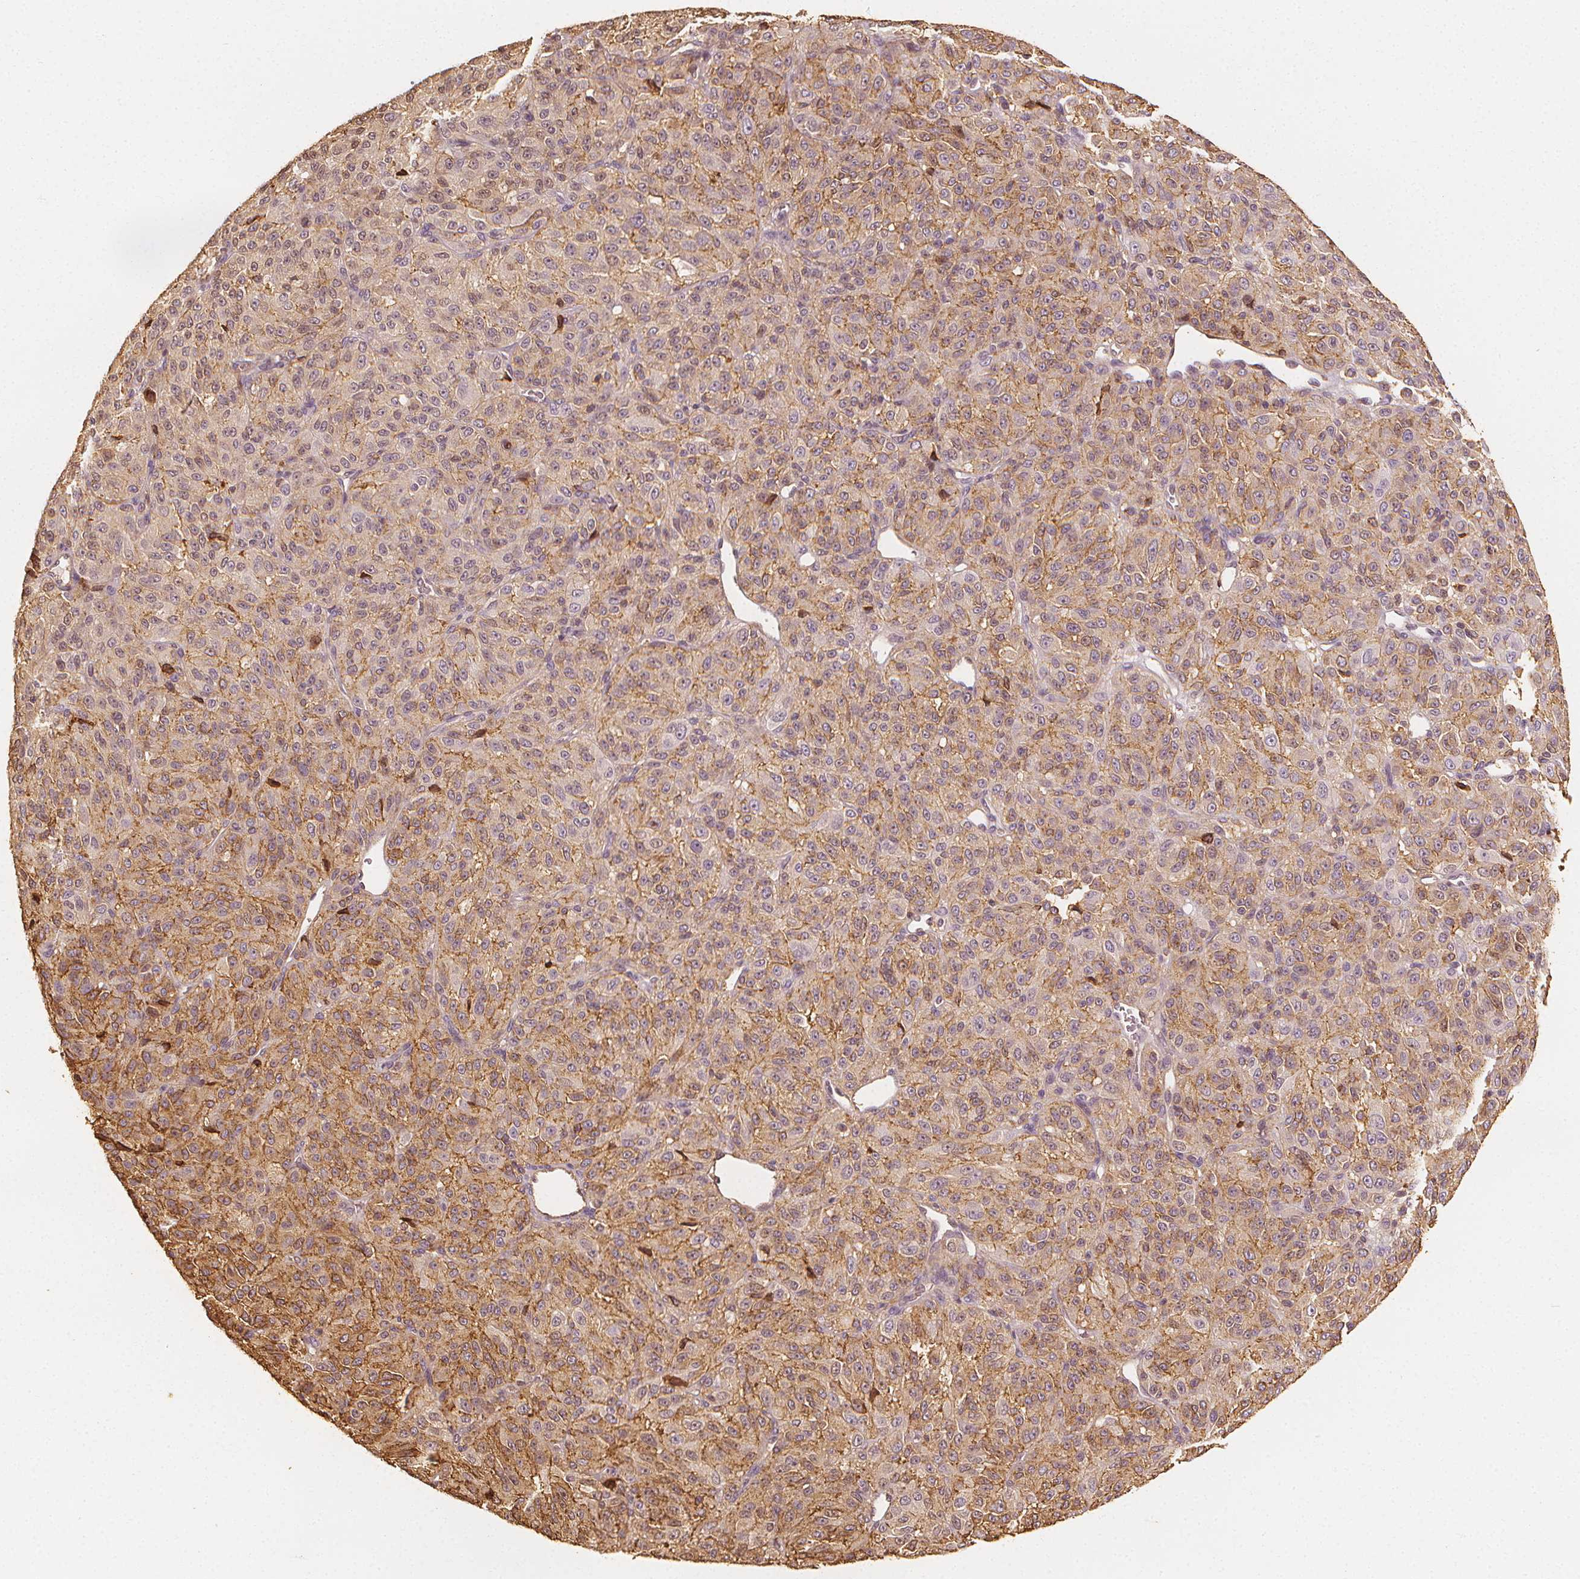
{"staining": {"intensity": "weak", "quantity": "25%-75%", "location": "cytoplasmic/membranous"}, "tissue": "melanoma", "cell_type": "Tumor cells", "image_type": "cancer", "snomed": [{"axis": "morphology", "description": "Malignant melanoma, Metastatic site"}, {"axis": "topography", "description": "Brain"}], "caption": "Protein analysis of malignant melanoma (metastatic site) tissue shows weak cytoplasmic/membranous staining in about 25%-75% of tumor cells.", "gene": "ARHGAP26", "patient": {"sex": "female", "age": 56}}